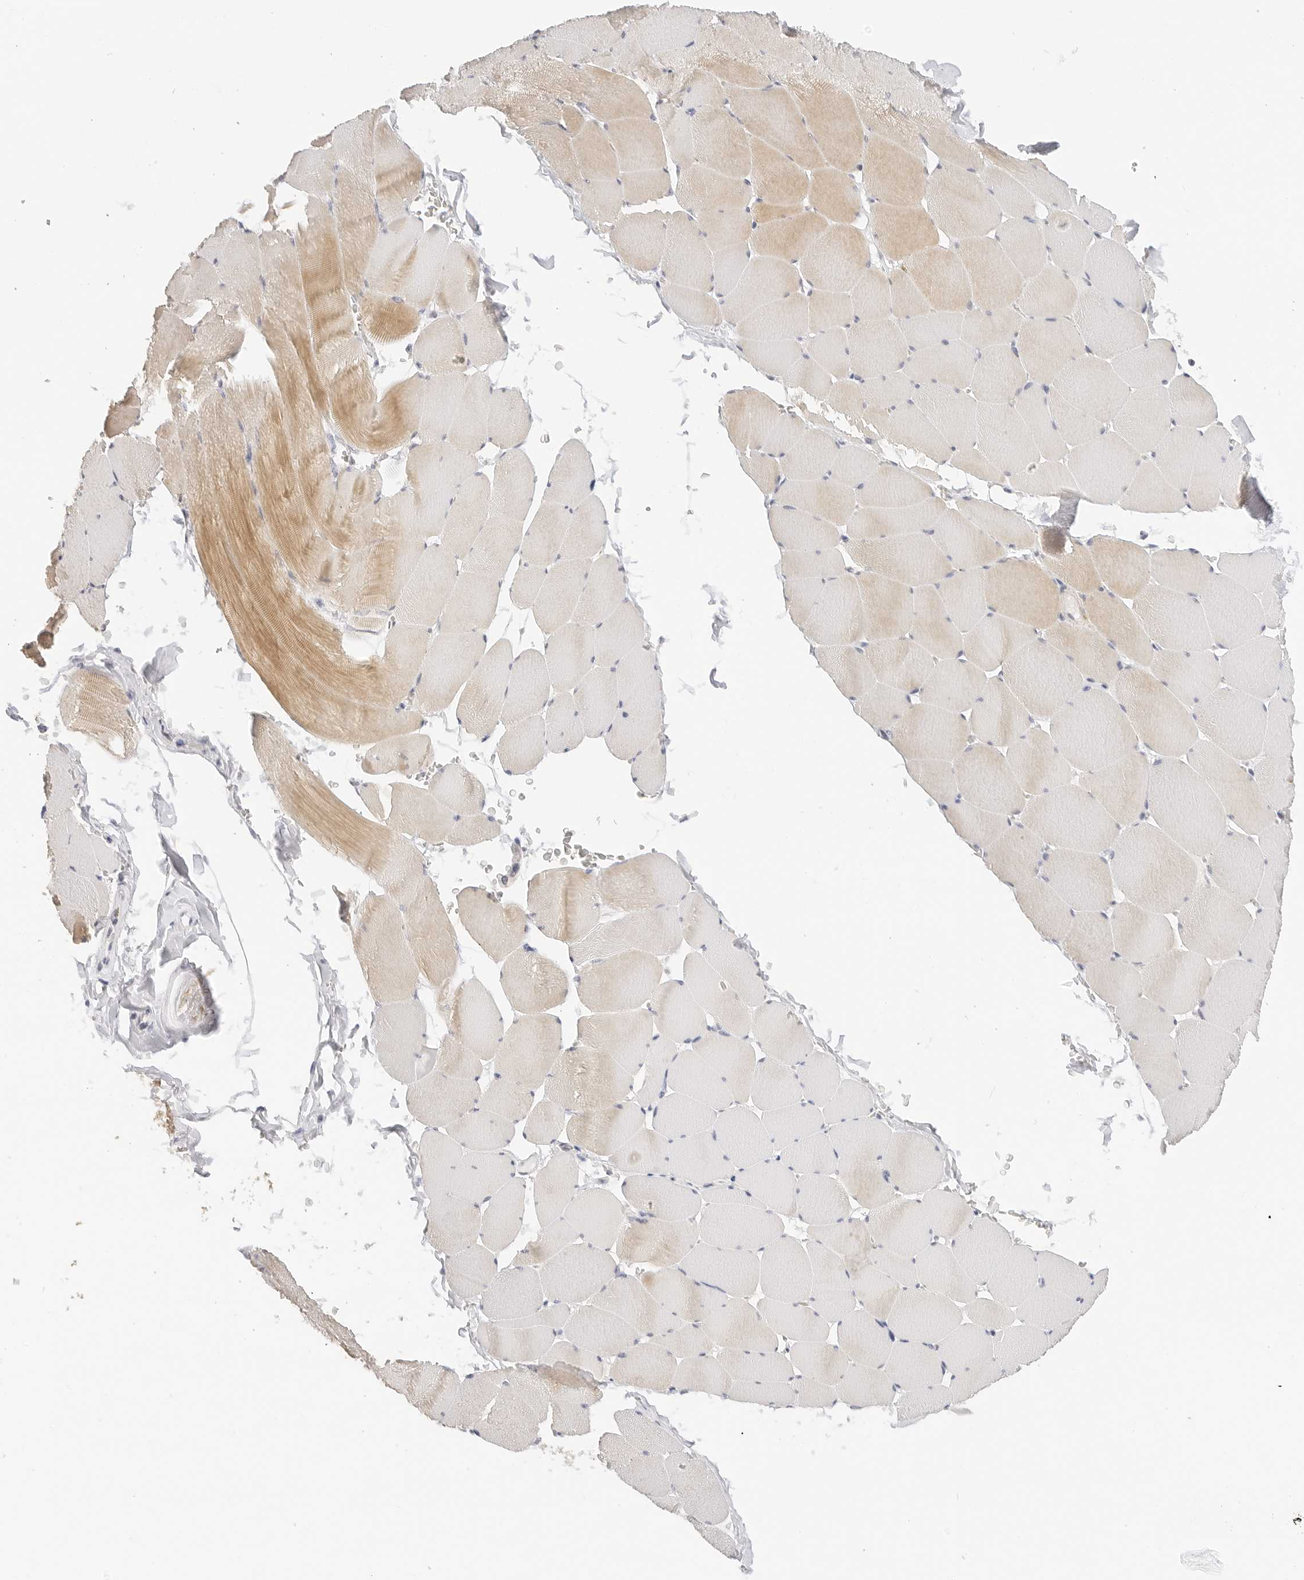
{"staining": {"intensity": "weak", "quantity": "25%-75%", "location": "cytoplasmic/membranous"}, "tissue": "skeletal muscle", "cell_type": "Myocytes", "image_type": "normal", "snomed": [{"axis": "morphology", "description": "Normal tissue, NOS"}, {"axis": "topography", "description": "Skeletal muscle"}], "caption": "About 25%-75% of myocytes in normal skeletal muscle demonstrate weak cytoplasmic/membranous protein expression as visualized by brown immunohistochemical staining.", "gene": "PCDH19", "patient": {"sex": "male", "age": 62}}